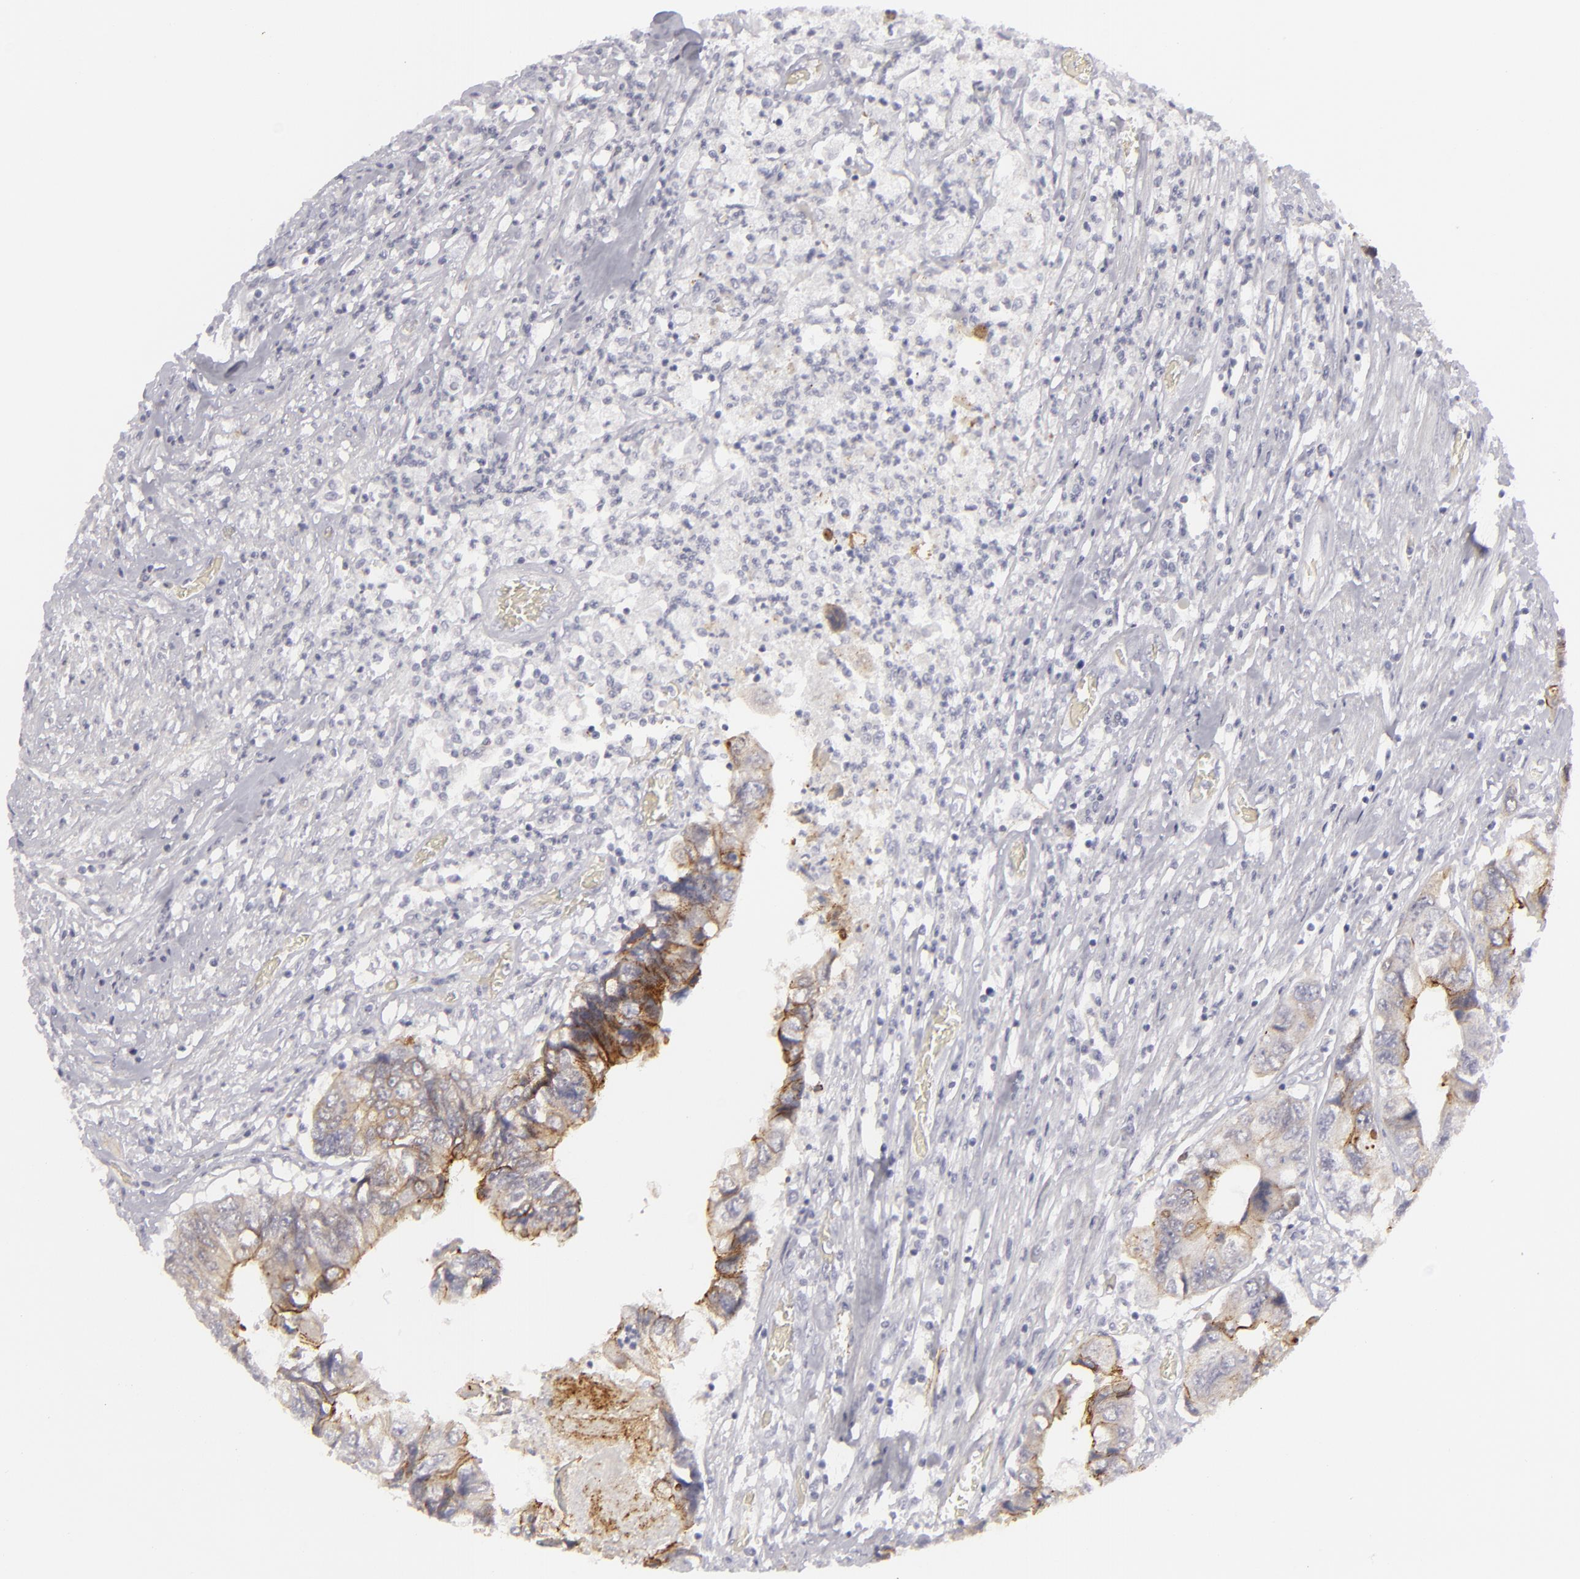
{"staining": {"intensity": "moderate", "quantity": ">75%", "location": "cytoplasmic/membranous"}, "tissue": "colorectal cancer", "cell_type": "Tumor cells", "image_type": "cancer", "snomed": [{"axis": "morphology", "description": "Adenocarcinoma, NOS"}, {"axis": "topography", "description": "Rectum"}], "caption": "Colorectal cancer stained with immunohistochemistry shows moderate cytoplasmic/membranous expression in about >75% of tumor cells.", "gene": "JUP", "patient": {"sex": "female", "age": 82}}